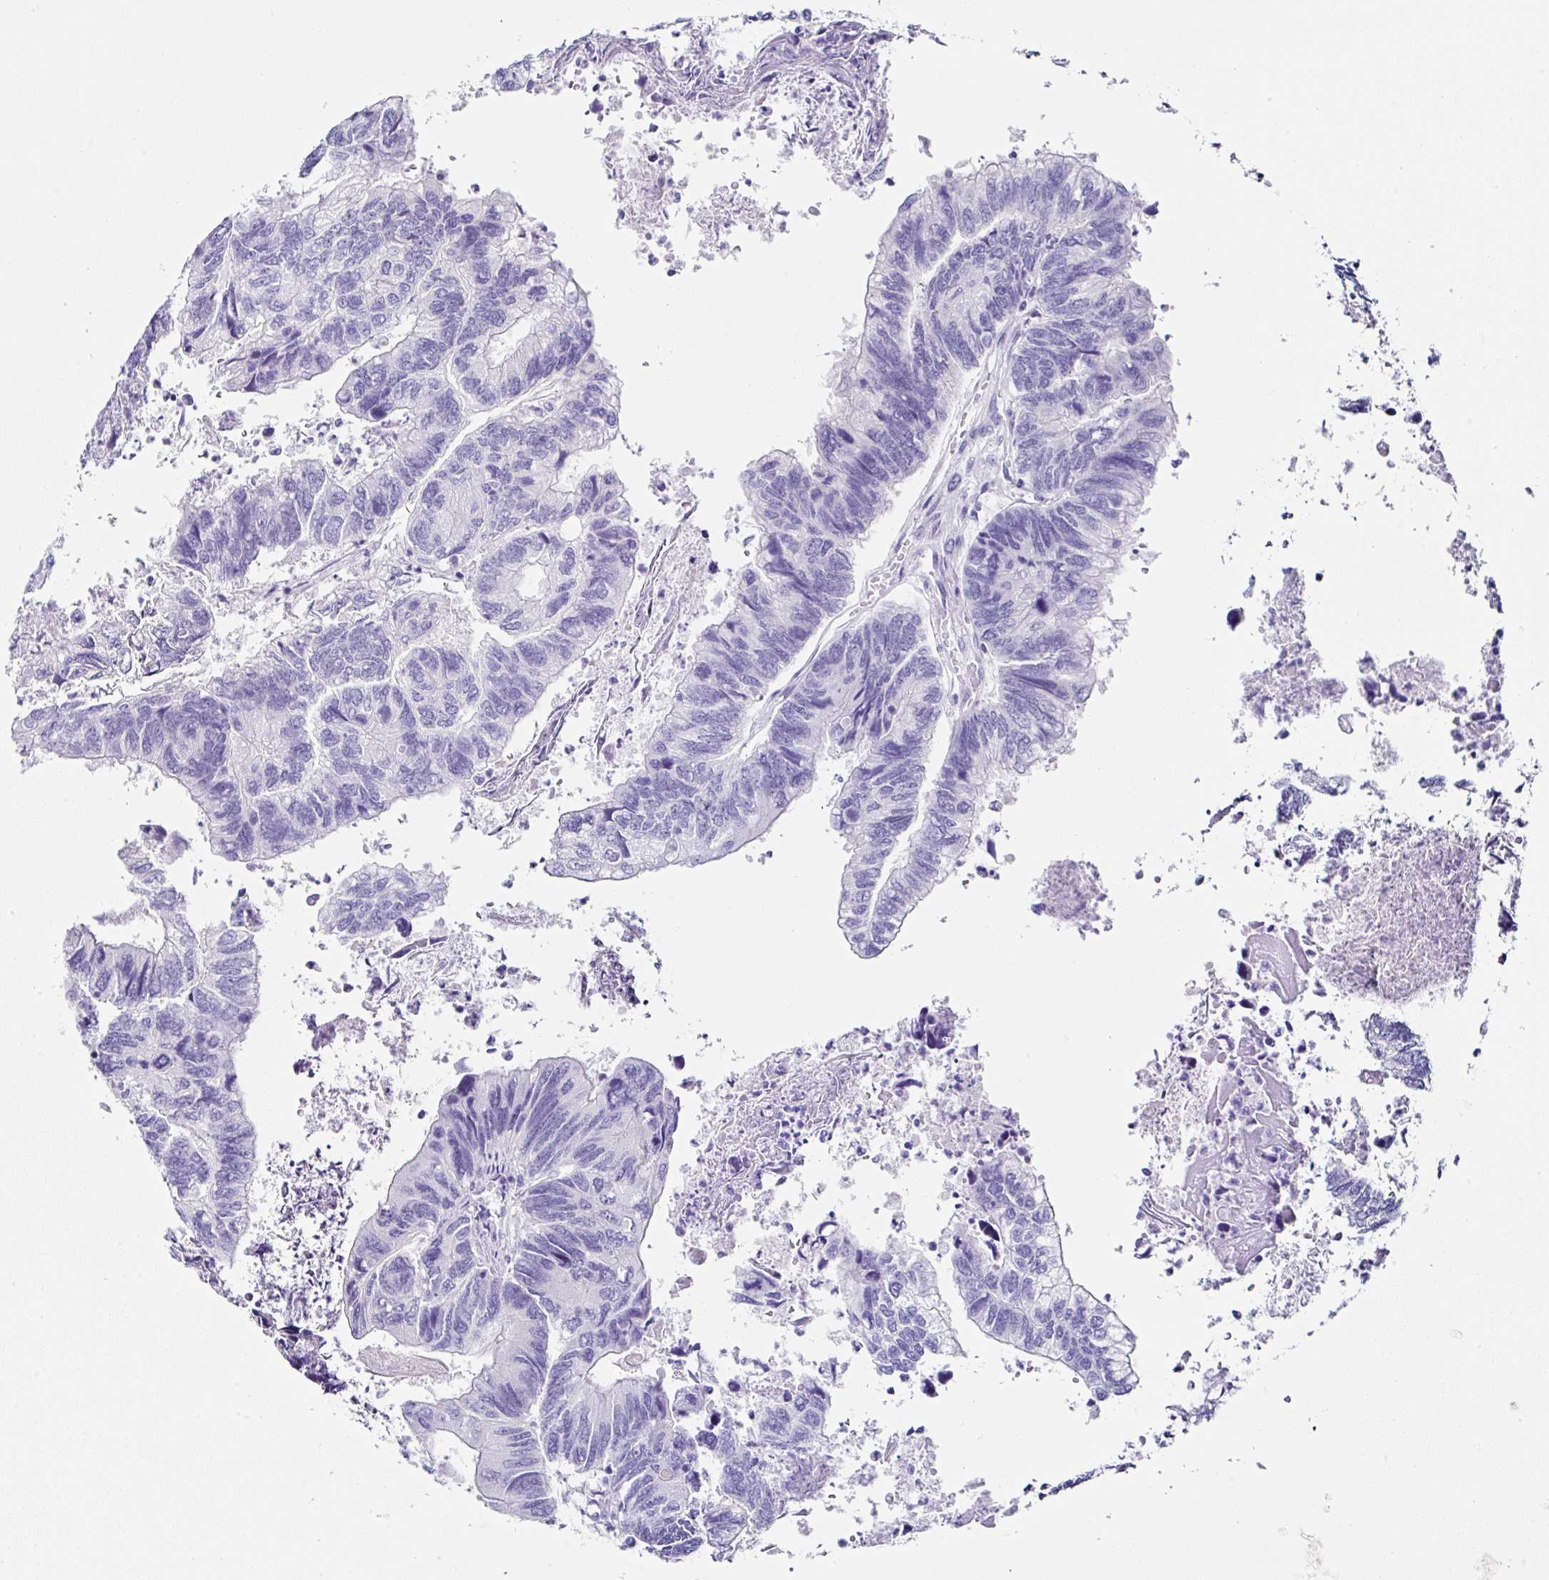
{"staining": {"intensity": "negative", "quantity": "none", "location": "none"}, "tissue": "colorectal cancer", "cell_type": "Tumor cells", "image_type": "cancer", "snomed": [{"axis": "morphology", "description": "Adenocarcinoma, NOS"}, {"axis": "topography", "description": "Colon"}], "caption": "Human colorectal cancer stained for a protein using immunohistochemistry (IHC) shows no expression in tumor cells.", "gene": "UGT3A1", "patient": {"sex": "female", "age": 67}}